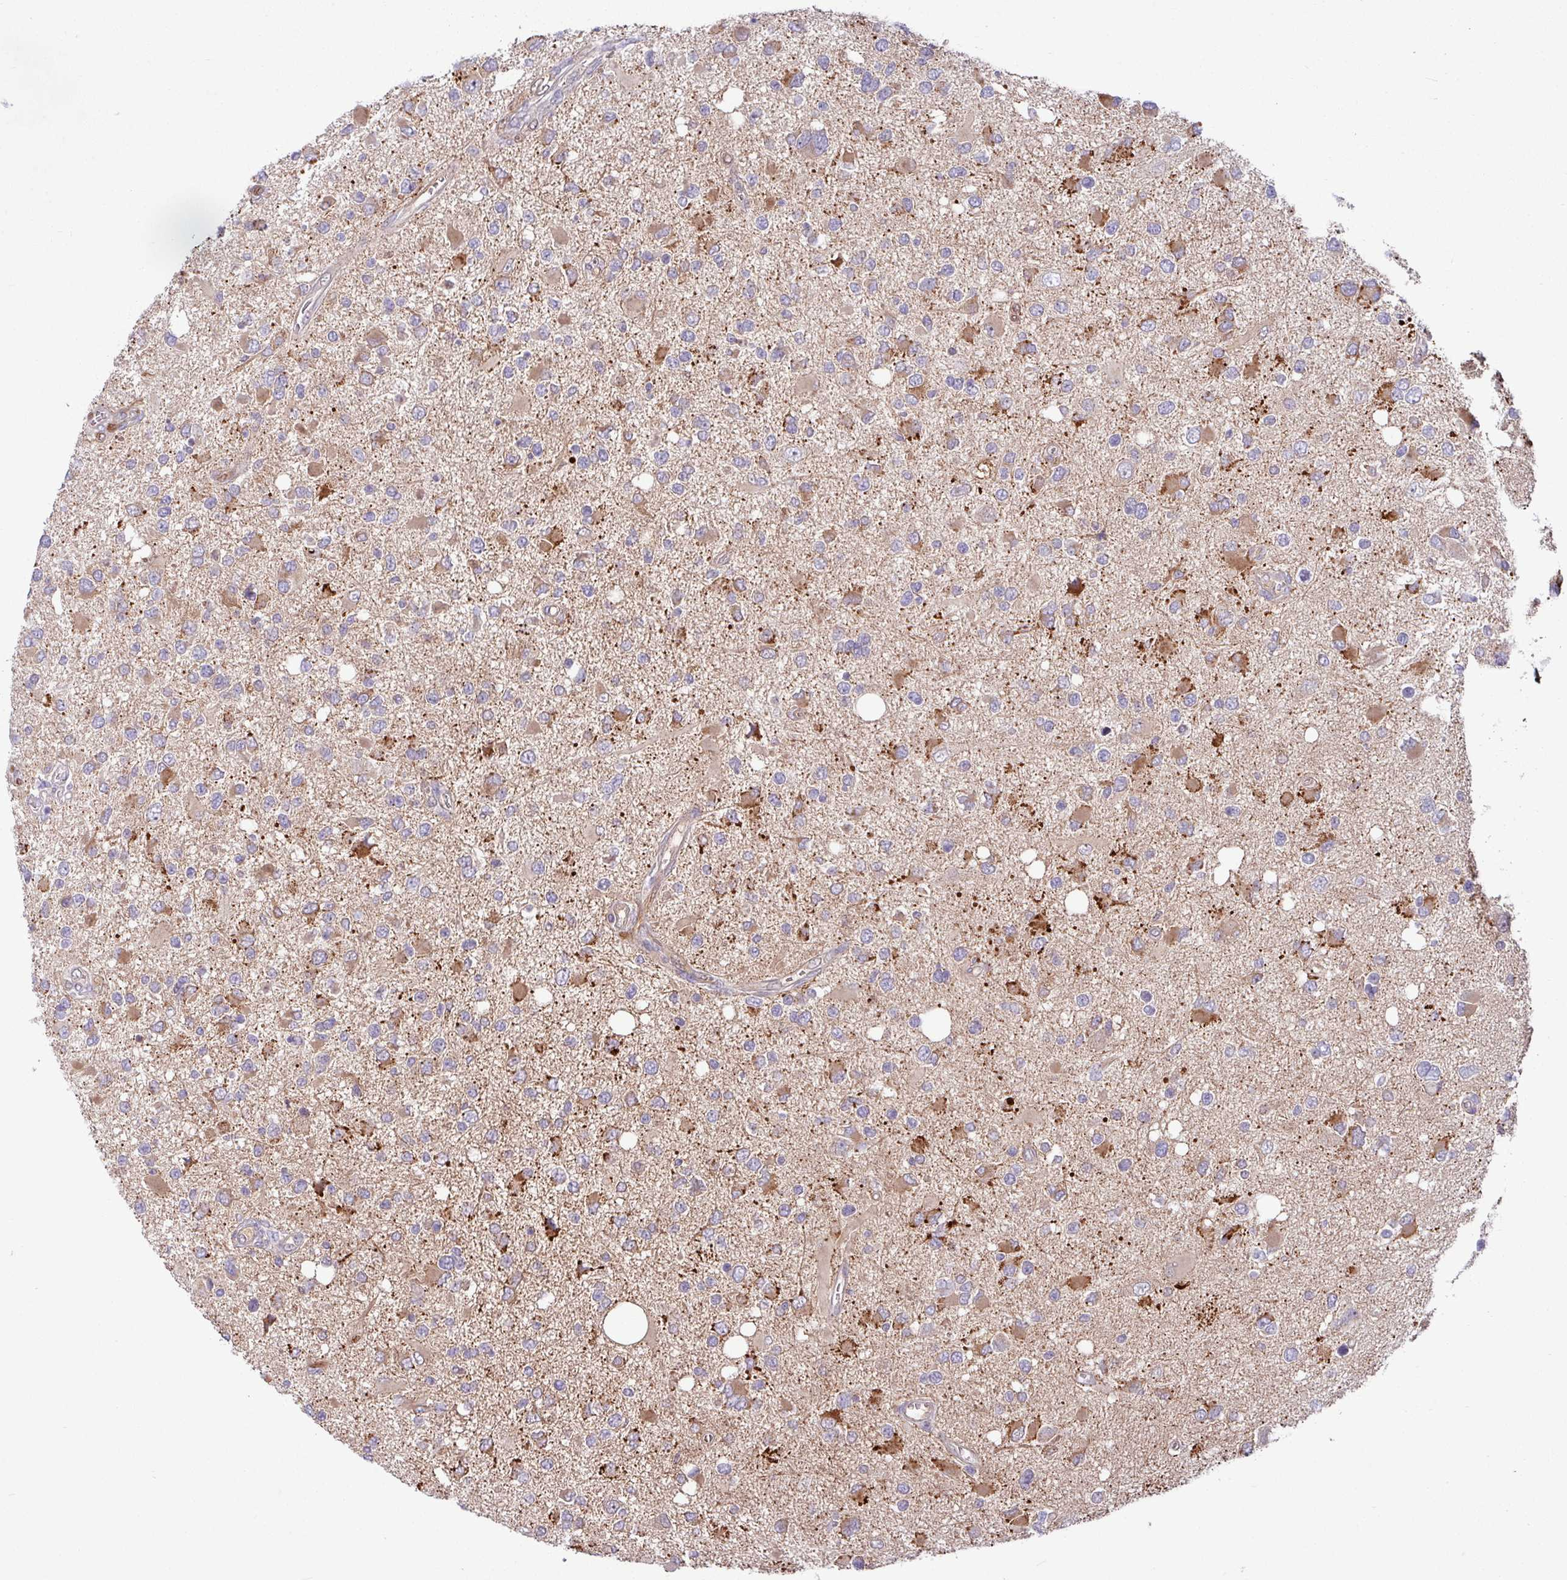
{"staining": {"intensity": "moderate", "quantity": "<25%", "location": "cytoplasmic/membranous"}, "tissue": "glioma", "cell_type": "Tumor cells", "image_type": "cancer", "snomed": [{"axis": "morphology", "description": "Glioma, malignant, High grade"}, {"axis": "topography", "description": "Brain"}], "caption": "Immunohistochemistry (IHC) micrograph of human malignant high-grade glioma stained for a protein (brown), which demonstrates low levels of moderate cytoplasmic/membranous staining in about <25% of tumor cells.", "gene": "B4GALNT4", "patient": {"sex": "male", "age": 53}}